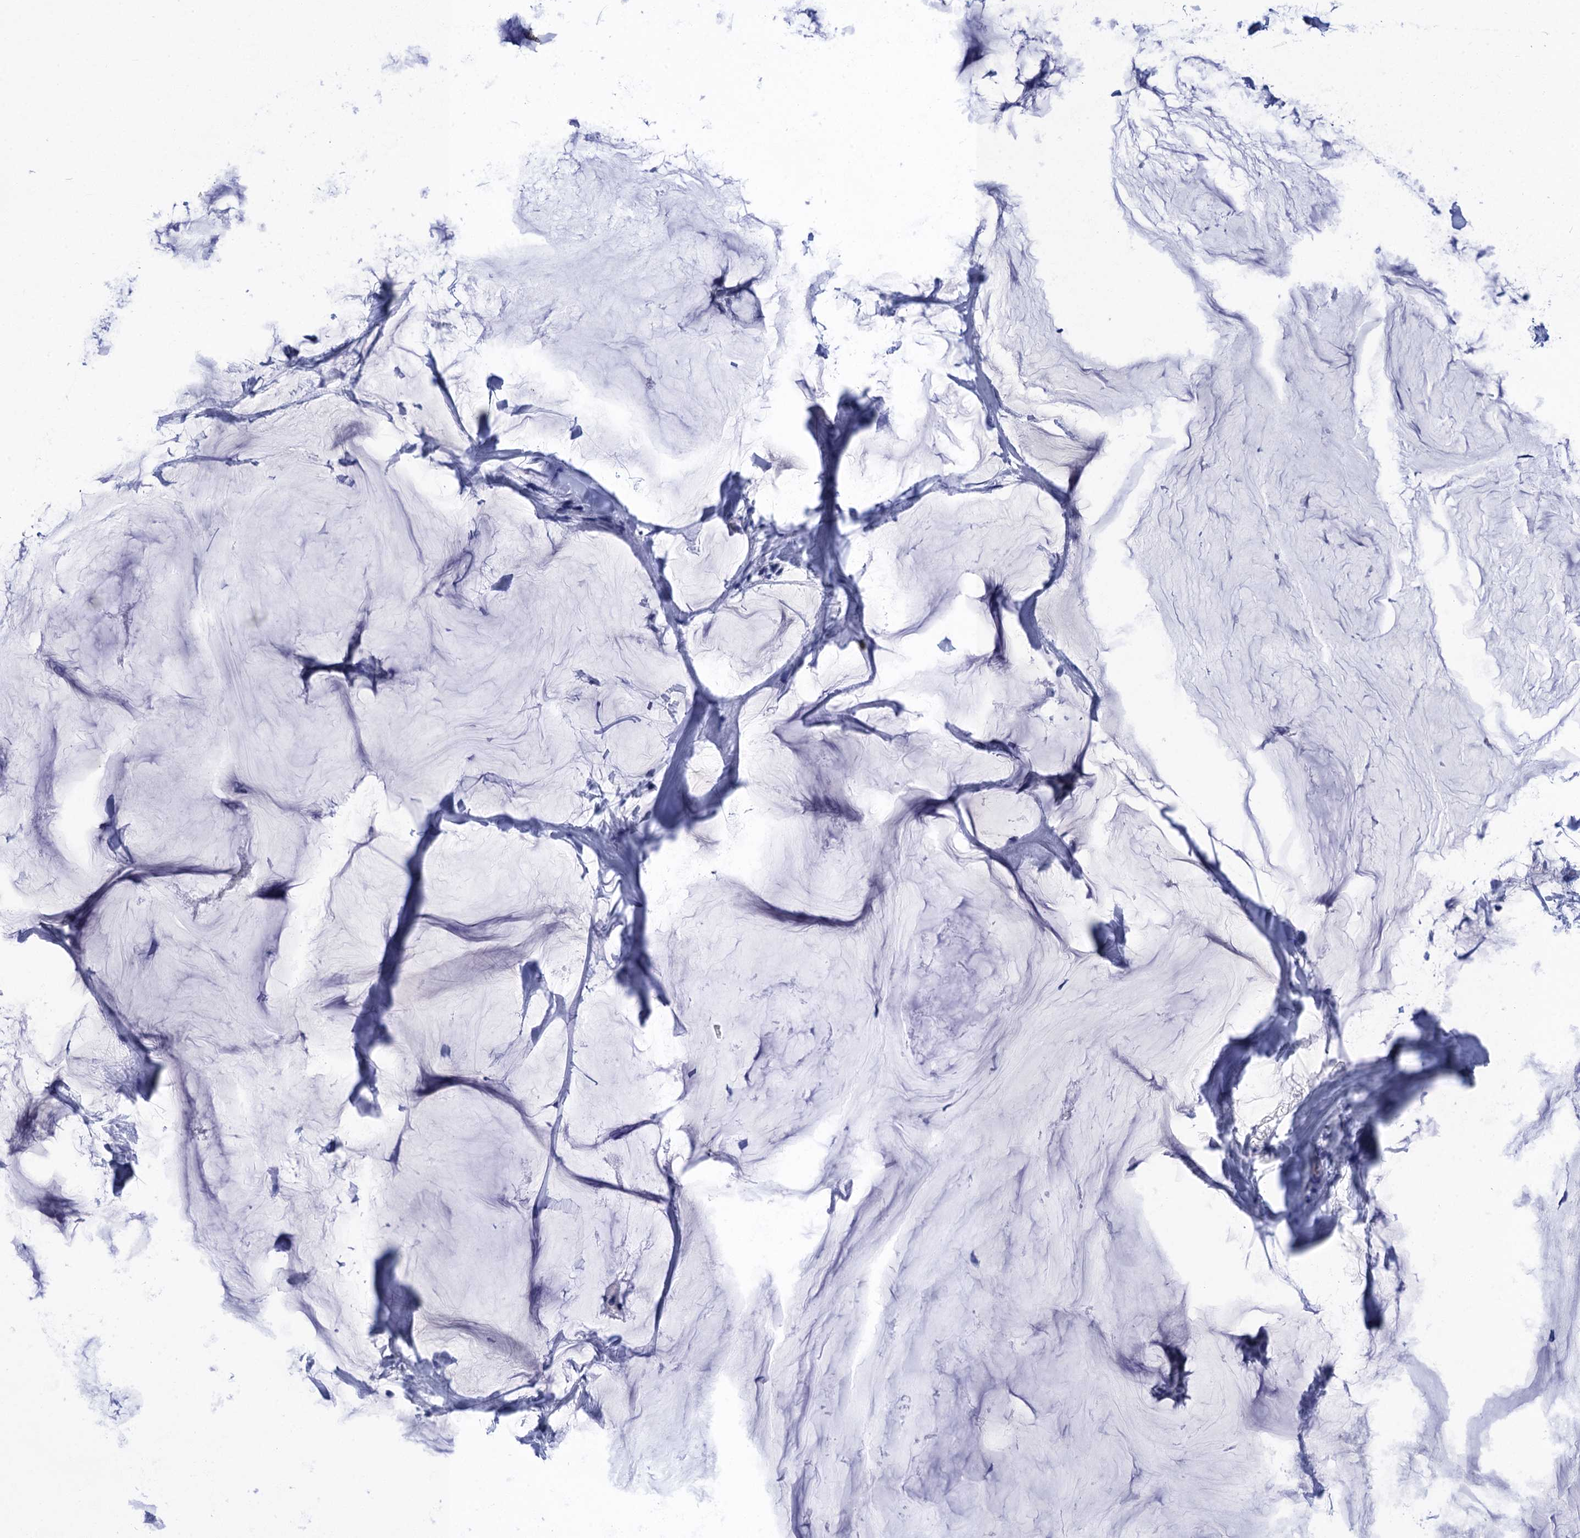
{"staining": {"intensity": "negative", "quantity": "none", "location": "none"}, "tissue": "breast cancer", "cell_type": "Tumor cells", "image_type": "cancer", "snomed": [{"axis": "morphology", "description": "Duct carcinoma"}, {"axis": "topography", "description": "Breast"}], "caption": "DAB (3,3'-diaminobenzidine) immunohistochemical staining of human breast cancer displays no significant staining in tumor cells. Brightfield microscopy of immunohistochemistry stained with DAB (3,3'-diaminobenzidine) (brown) and hematoxylin (blue), captured at high magnification.", "gene": "METTL25", "patient": {"sex": "female", "age": 93}}